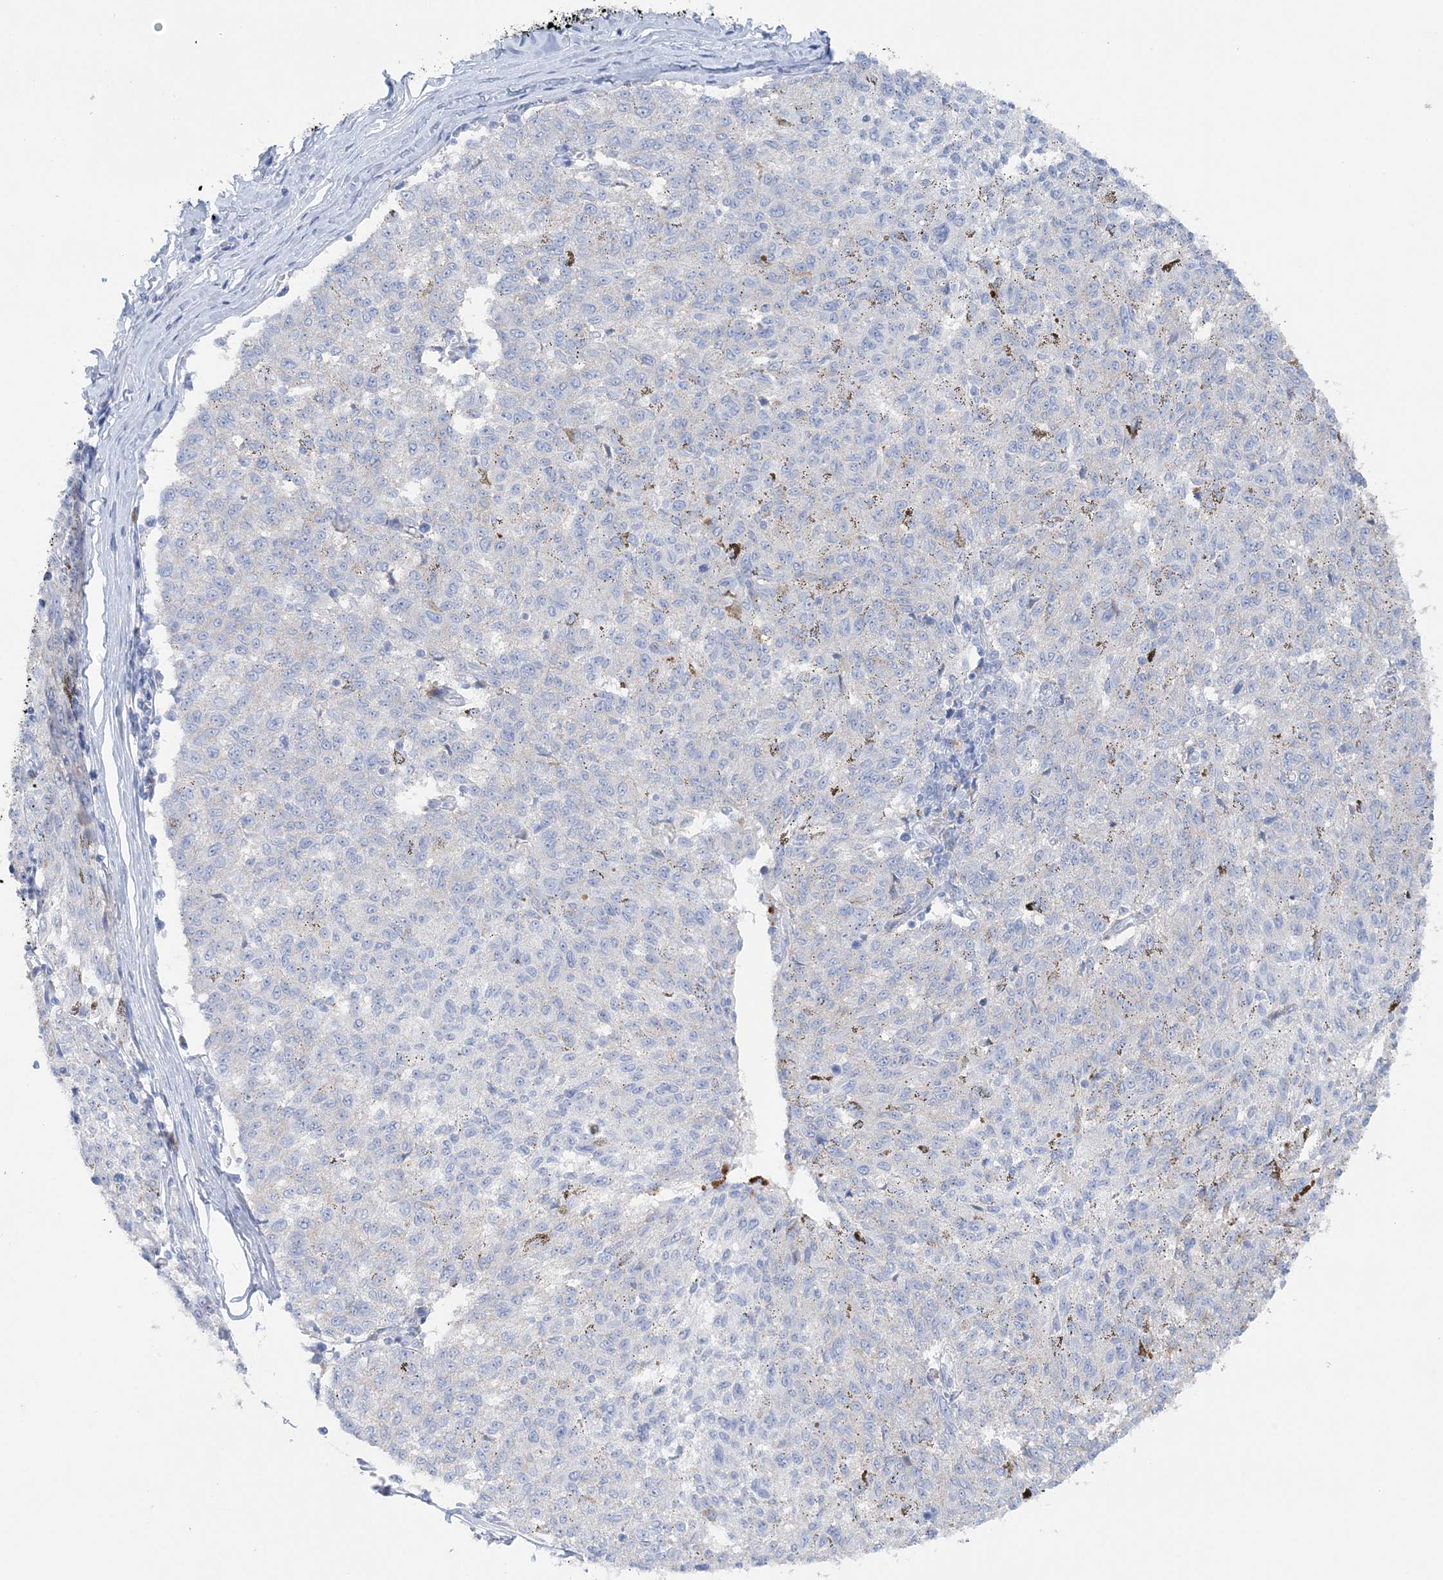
{"staining": {"intensity": "negative", "quantity": "none", "location": "none"}, "tissue": "melanoma", "cell_type": "Tumor cells", "image_type": "cancer", "snomed": [{"axis": "morphology", "description": "Malignant melanoma, NOS"}, {"axis": "topography", "description": "Skin"}], "caption": "High power microscopy image of an IHC histopathology image of malignant melanoma, revealing no significant positivity in tumor cells.", "gene": "SLC5A6", "patient": {"sex": "female", "age": 72}}